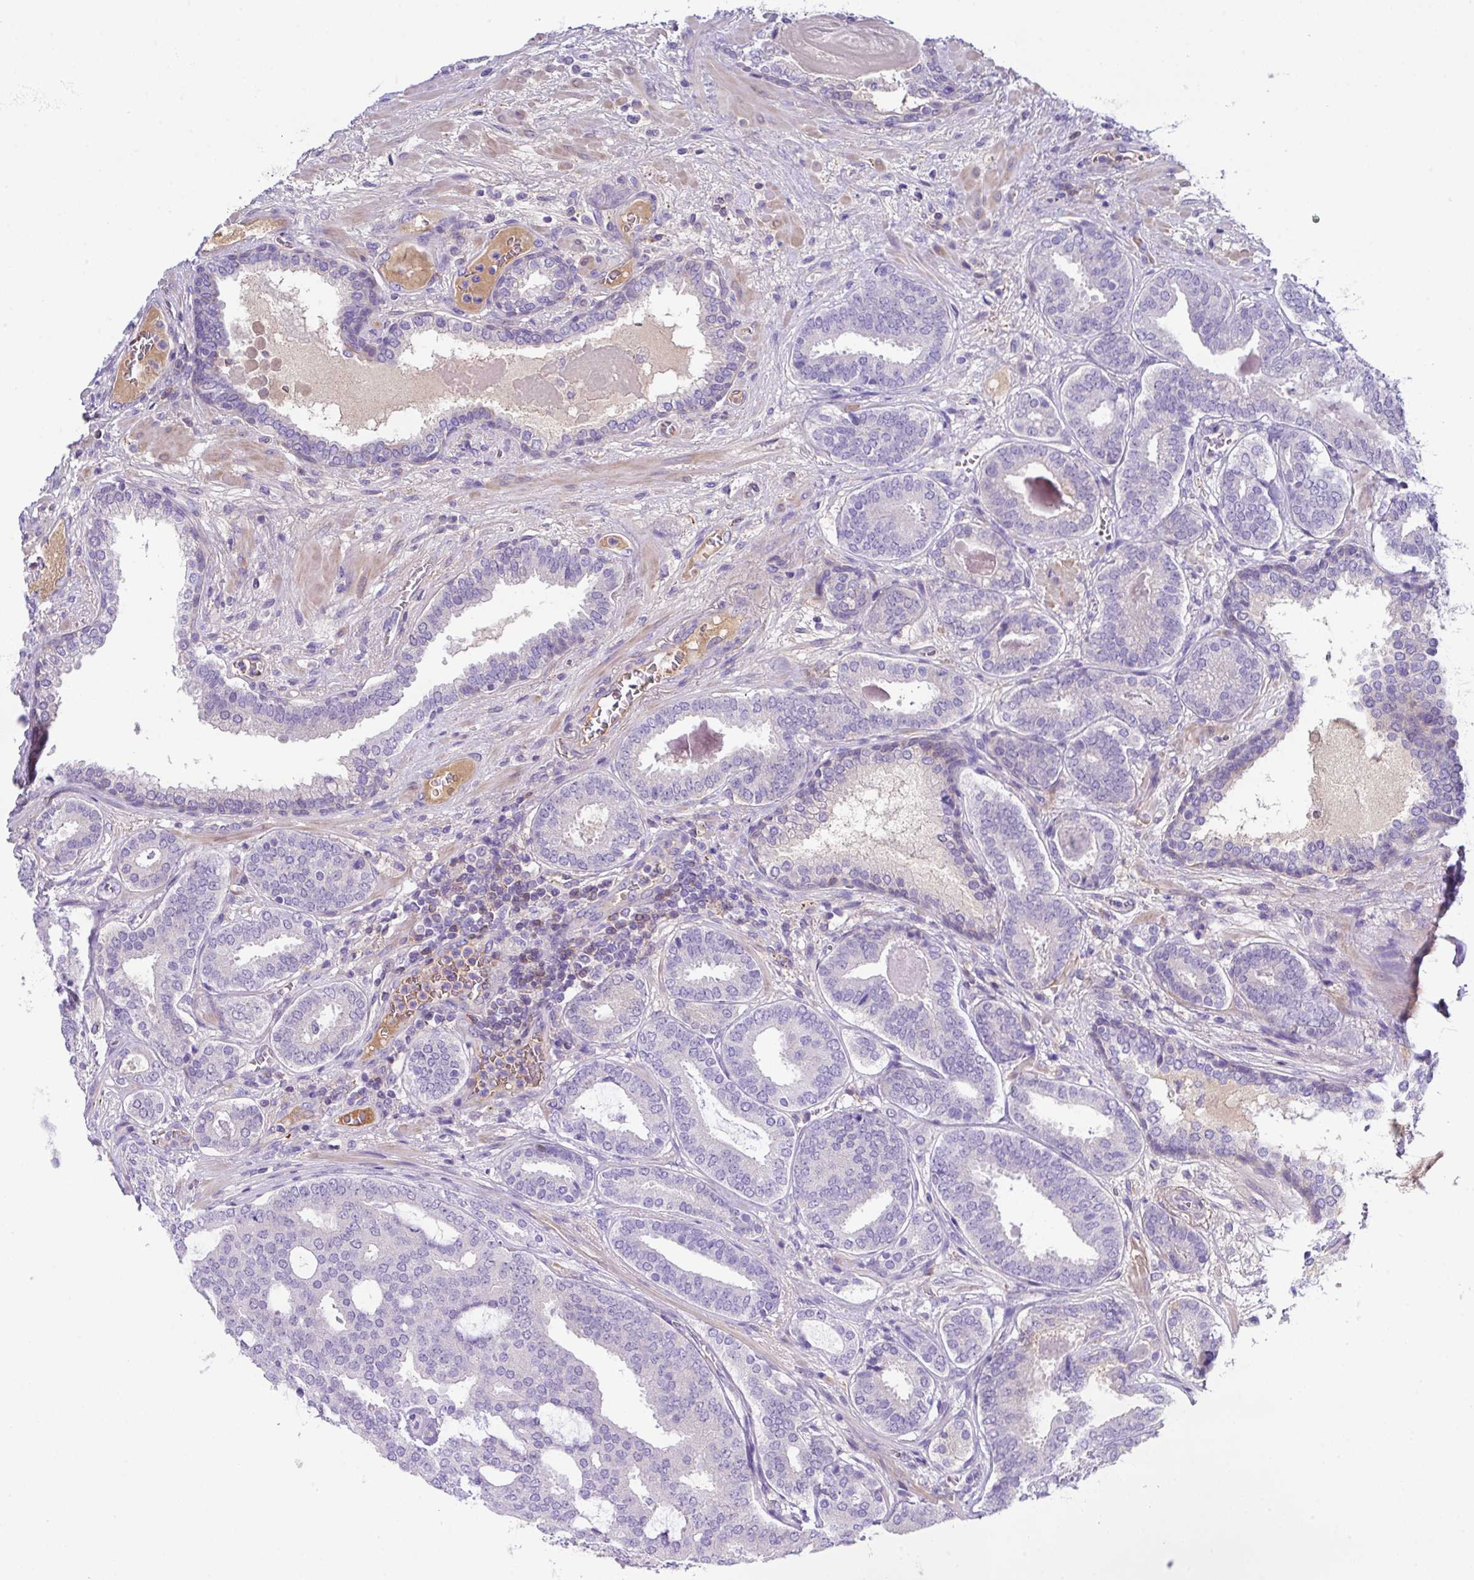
{"staining": {"intensity": "negative", "quantity": "none", "location": "none"}, "tissue": "prostate cancer", "cell_type": "Tumor cells", "image_type": "cancer", "snomed": [{"axis": "morphology", "description": "Adenocarcinoma, High grade"}, {"axis": "topography", "description": "Prostate"}], "caption": "Immunohistochemical staining of human prostate cancer exhibits no significant expression in tumor cells.", "gene": "DNAL1", "patient": {"sex": "male", "age": 65}}